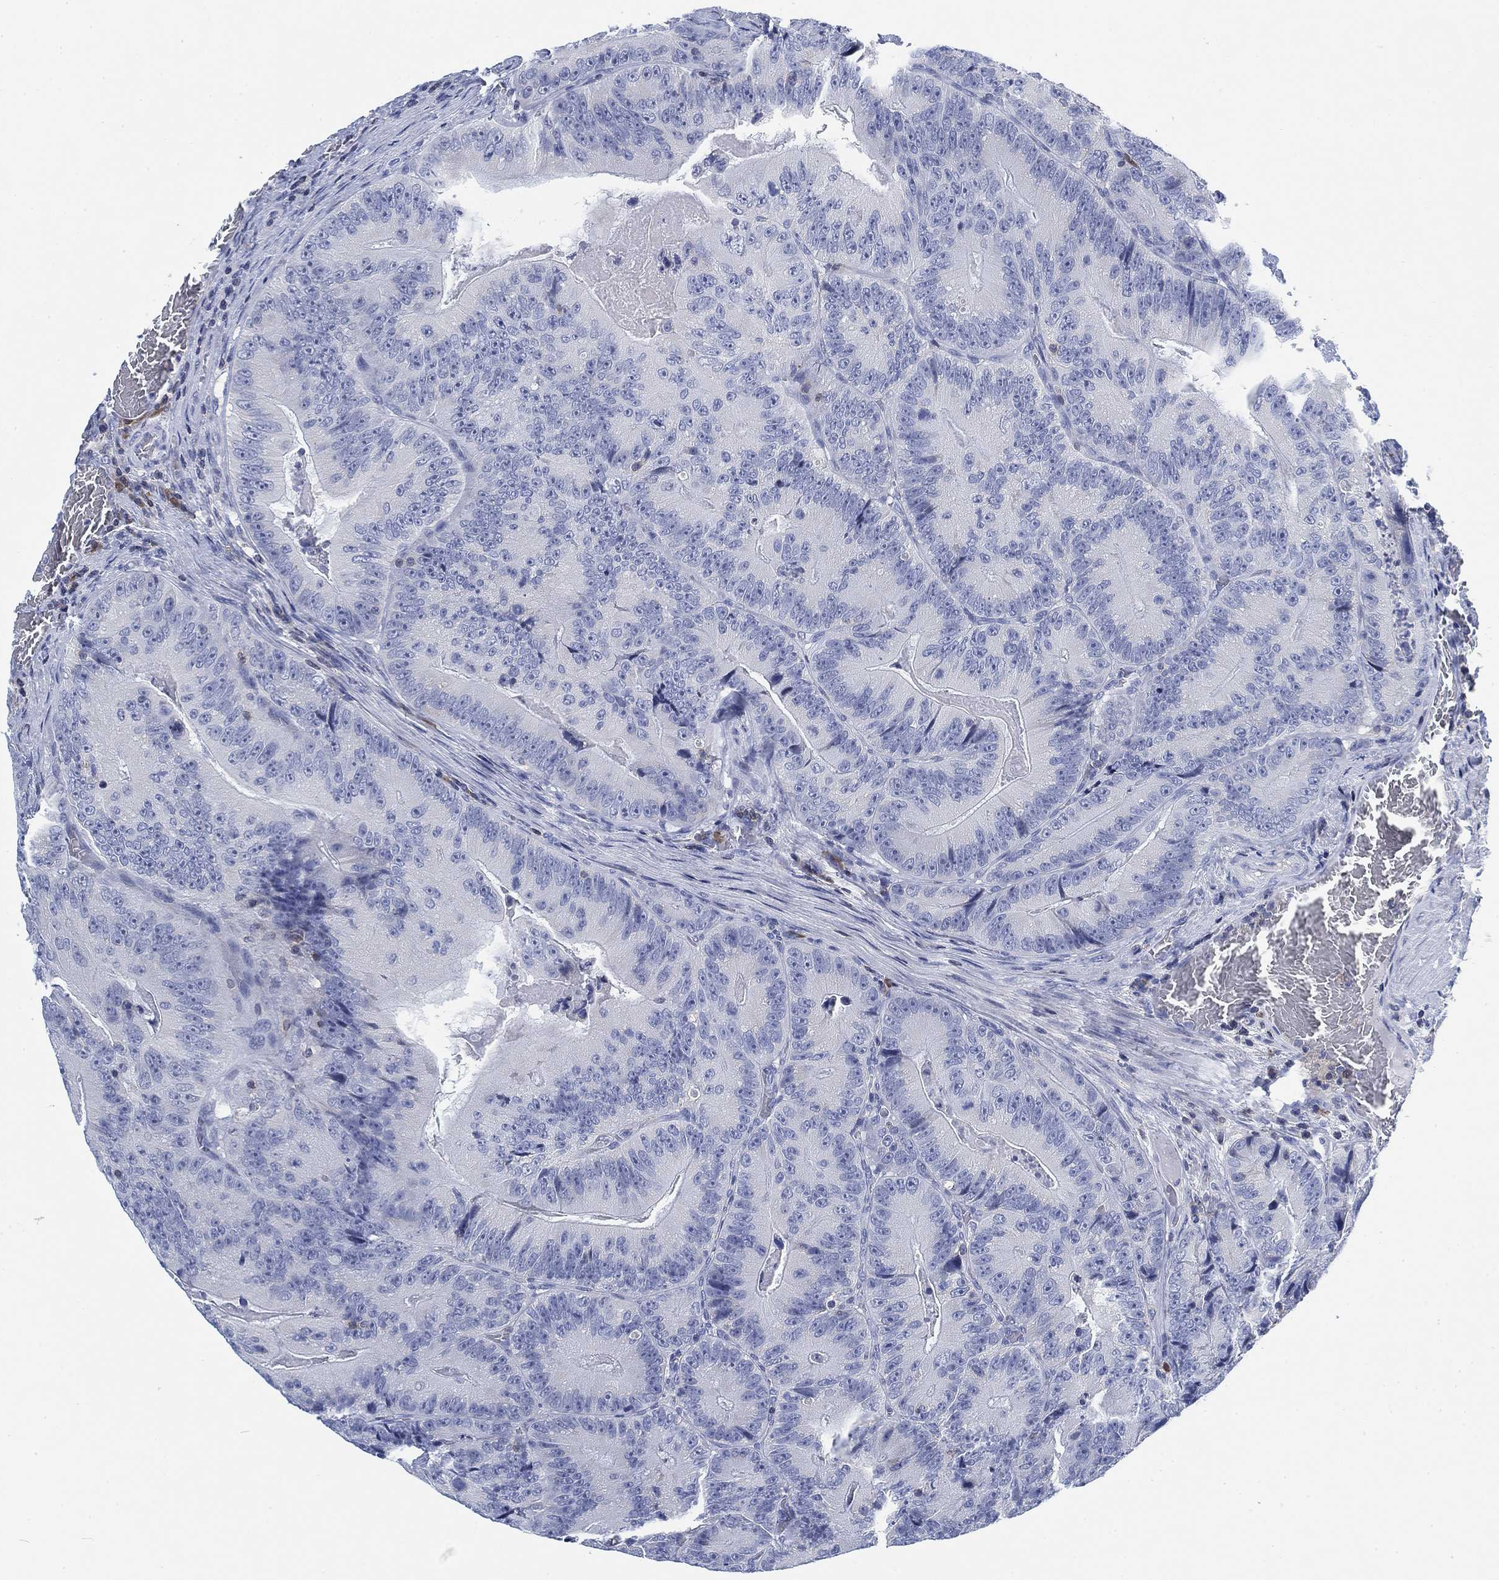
{"staining": {"intensity": "negative", "quantity": "none", "location": "none"}, "tissue": "colorectal cancer", "cell_type": "Tumor cells", "image_type": "cancer", "snomed": [{"axis": "morphology", "description": "Adenocarcinoma, NOS"}, {"axis": "topography", "description": "Colon"}], "caption": "Protein analysis of colorectal cancer shows no significant positivity in tumor cells.", "gene": "FYB1", "patient": {"sex": "female", "age": 86}}